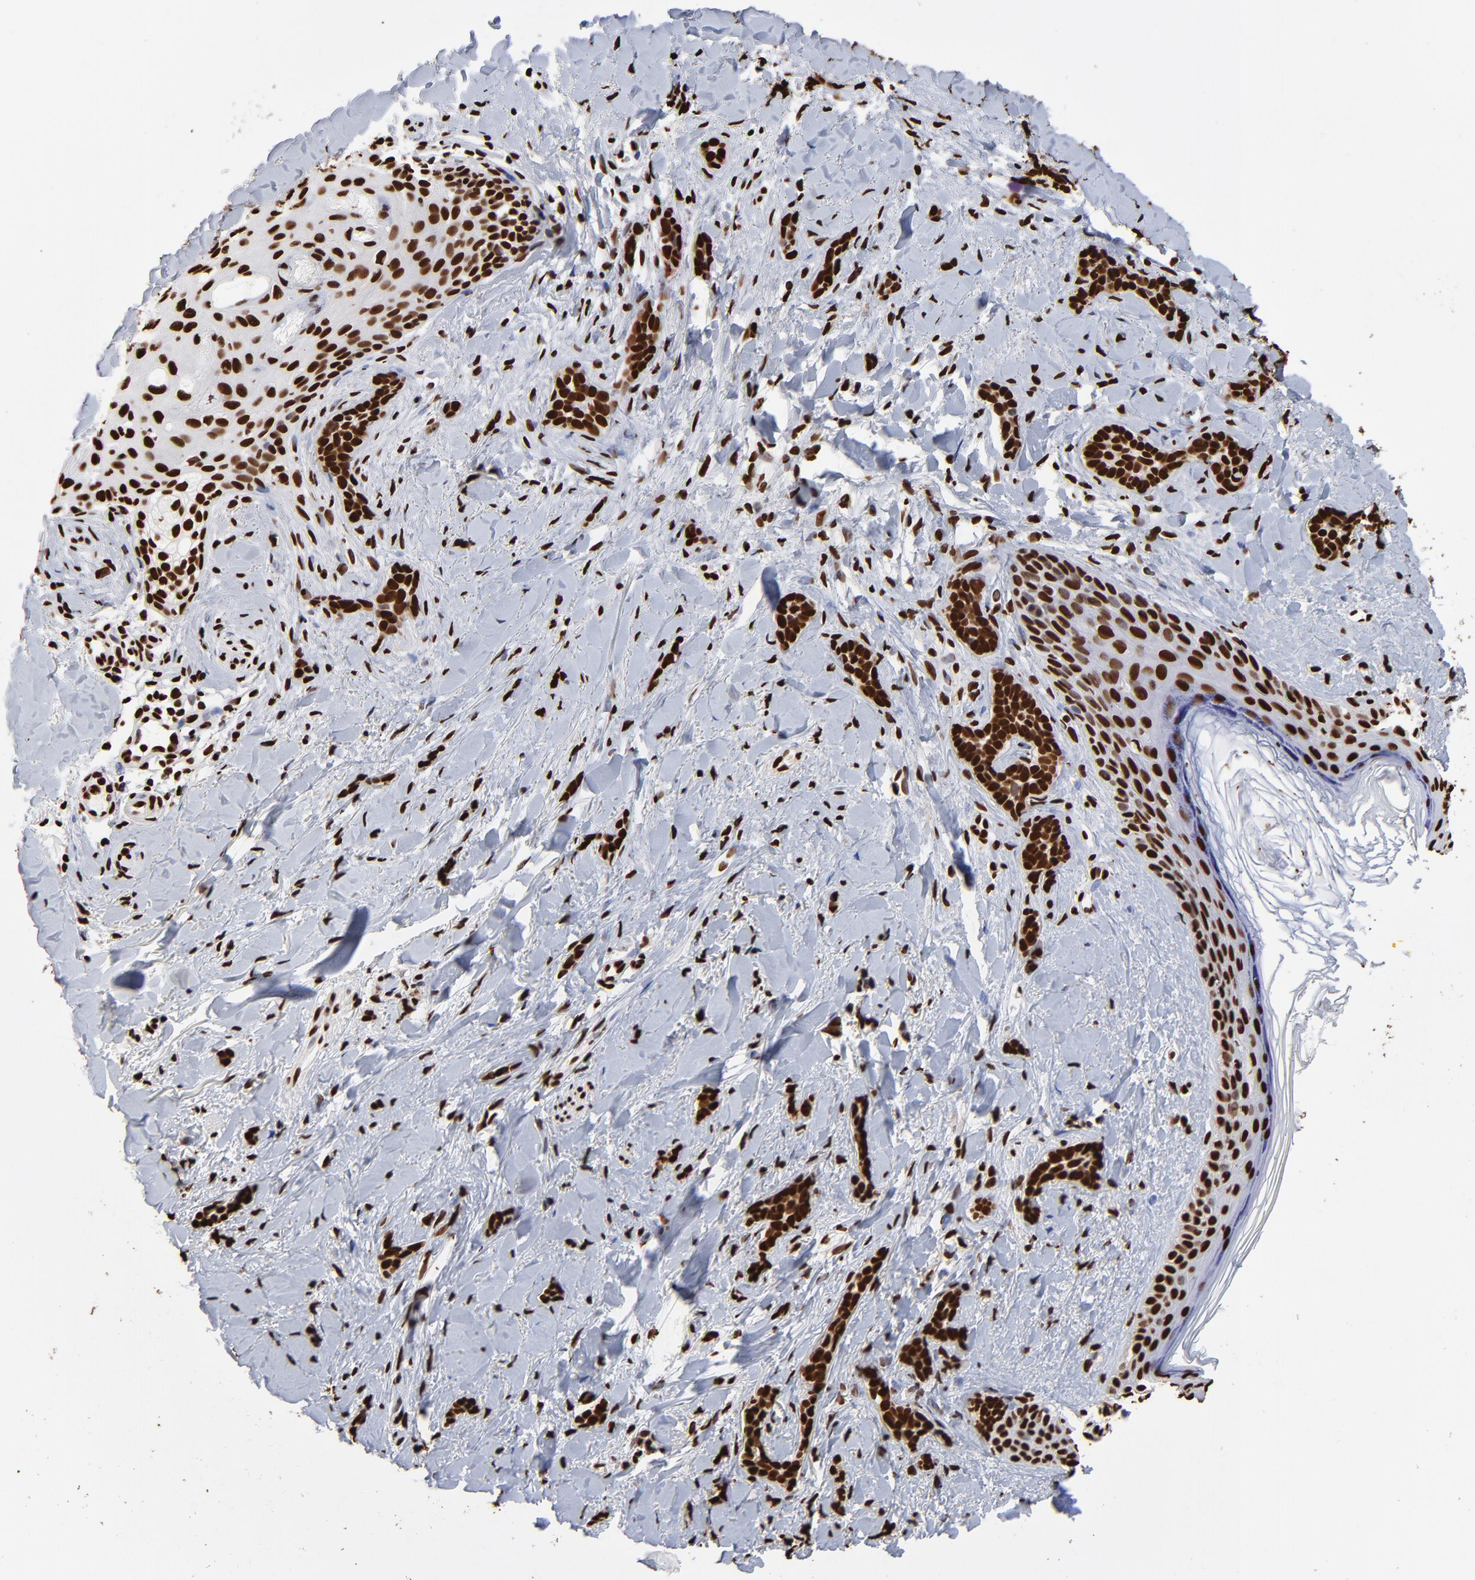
{"staining": {"intensity": "strong", "quantity": ">75%", "location": "nuclear"}, "tissue": "skin cancer", "cell_type": "Tumor cells", "image_type": "cancer", "snomed": [{"axis": "morphology", "description": "Basal cell carcinoma"}, {"axis": "topography", "description": "Skin"}], "caption": "This photomicrograph demonstrates IHC staining of human skin basal cell carcinoma, with high strong nuclear staining in about >75% of tumor cells.", "gene": "ZNF544", "patient": {"sex": "female", "age": 37}}